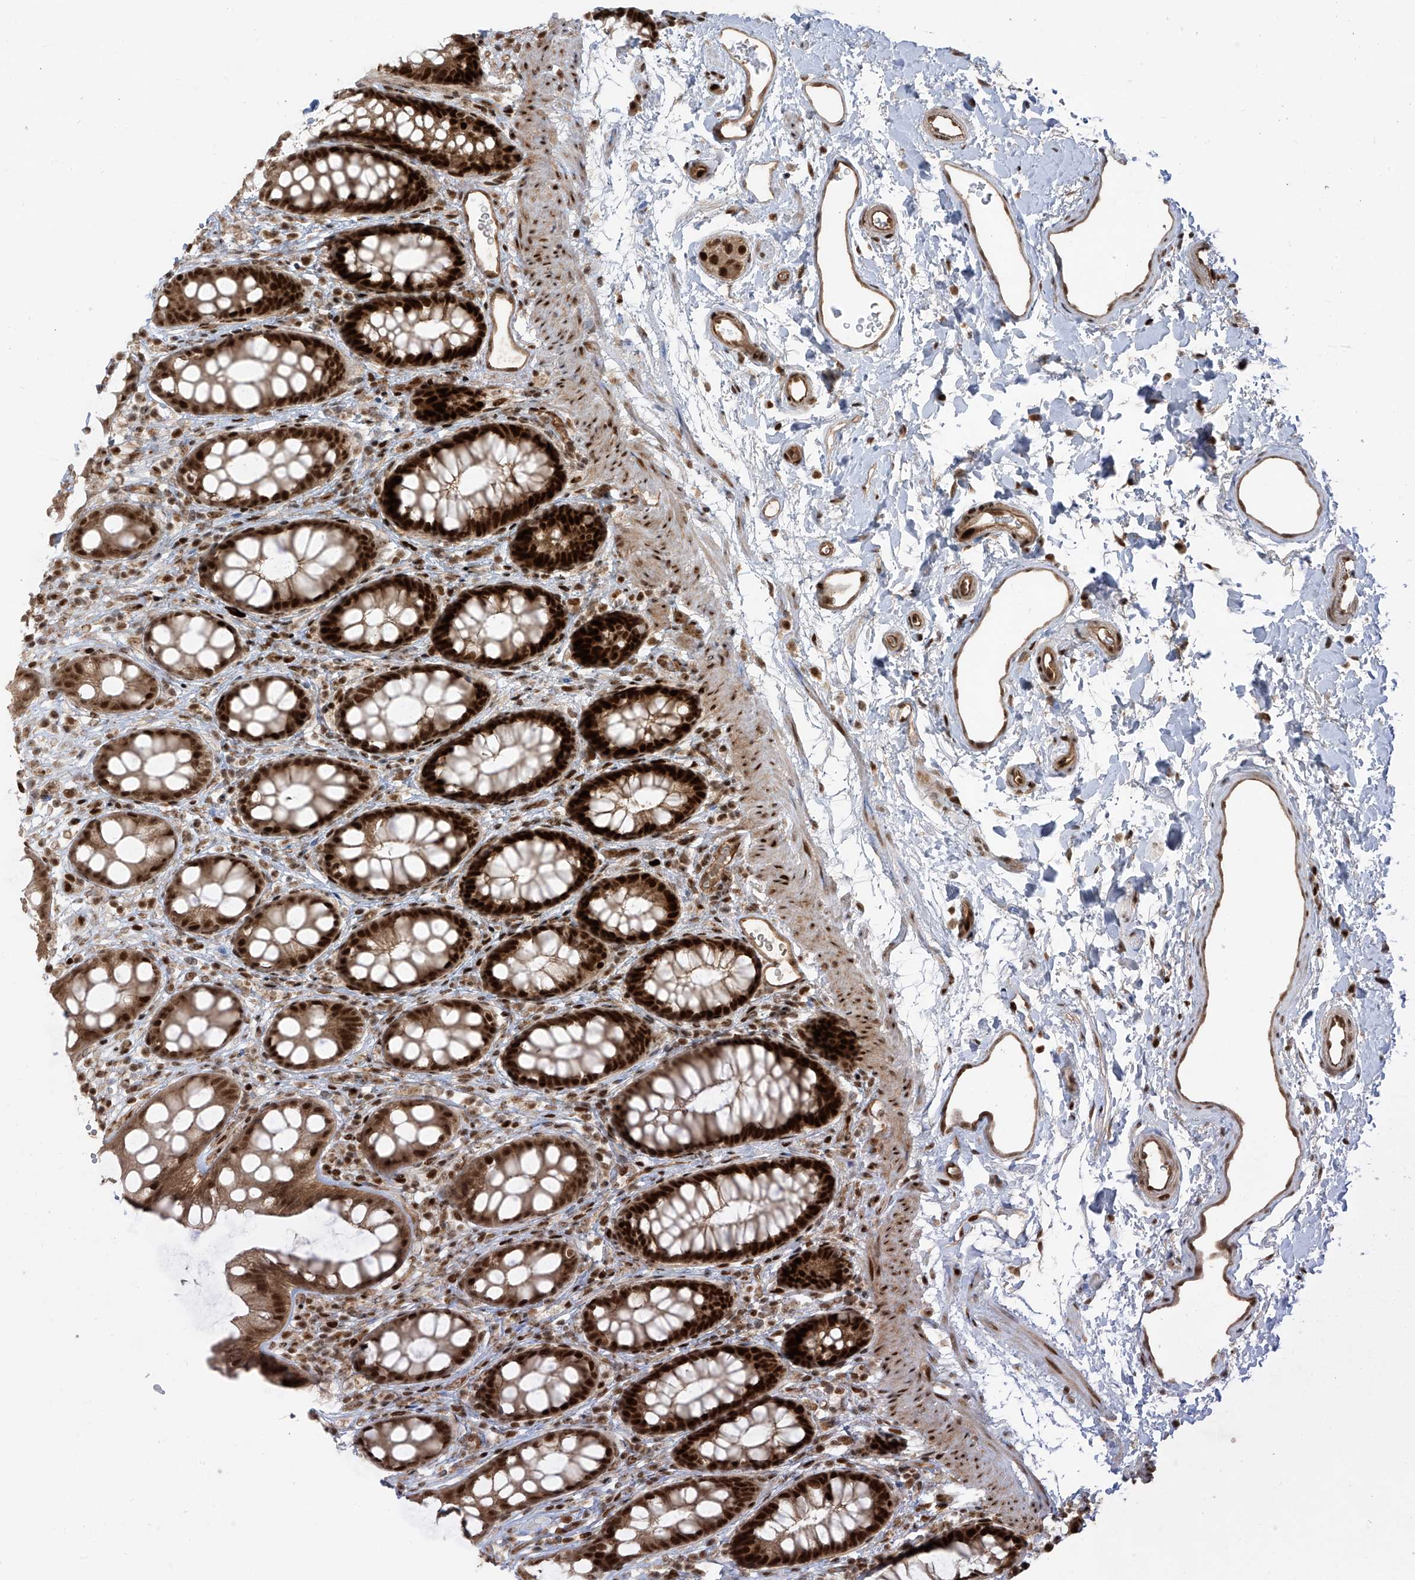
{"staining": {"intensity": "strong", "quantity": ">75%", "location": "nuclear"}, "tissue": "rectum", "cell_type": "Glandular cells", "image_type": "normal", "snomed": [{"axis": "morphology", "description": "Normal tissue, NOS"}, {"axis": "topography", "description": "Rectum"}], "caption": "A high-resolution micrograph shows immunohistochemistry (IHC) staining of benign rectum, which shows strong nuclear positivity in approximately >75% of glandular cells. (Stains: DAB in brown, nuclei in blue, Microscopy: brightfield microscopy at high magnification).", "gene": "ARHGEF3", "patient": {"sex": "female", "age": 65}}